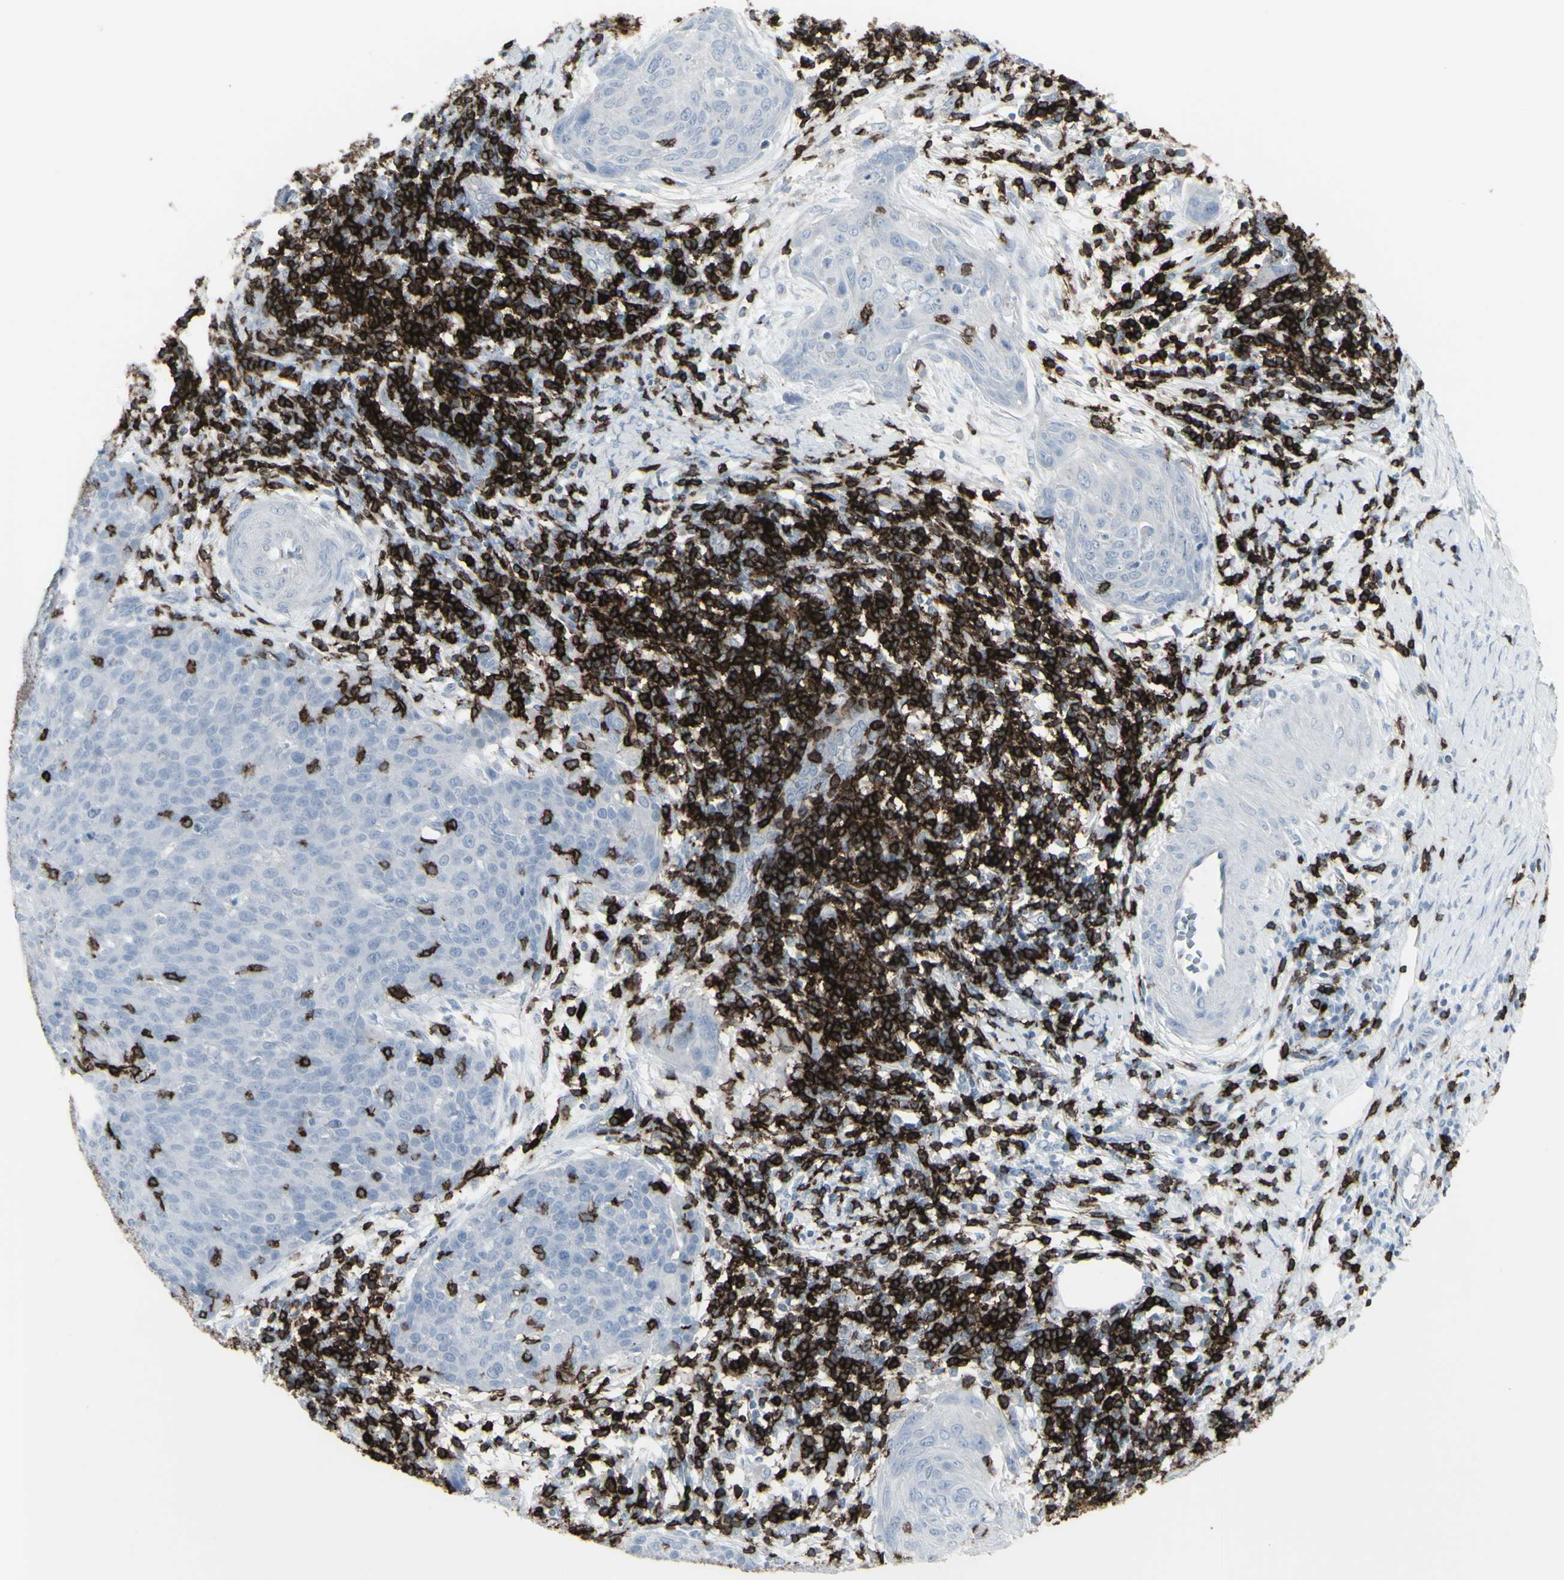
{"staining": {"intensity": "negative", "quantity": "none", "location": "none"}, "tissue": "cervical cancer", "cell_type": "Tumor cells", "image_type": "cancer", "snomed": [{"axis": "morphology", "description": "Squamous cell carcinoma, NOS"}, {"axis": "topography", "description": "Cervix"}], "caption": "Cervical cancer (squamous cell carcinoma) stained for a protein using IHC shows no staining tumor cells.", "gene": "CD247", "patient": {"sex": "female", "age": 38}}